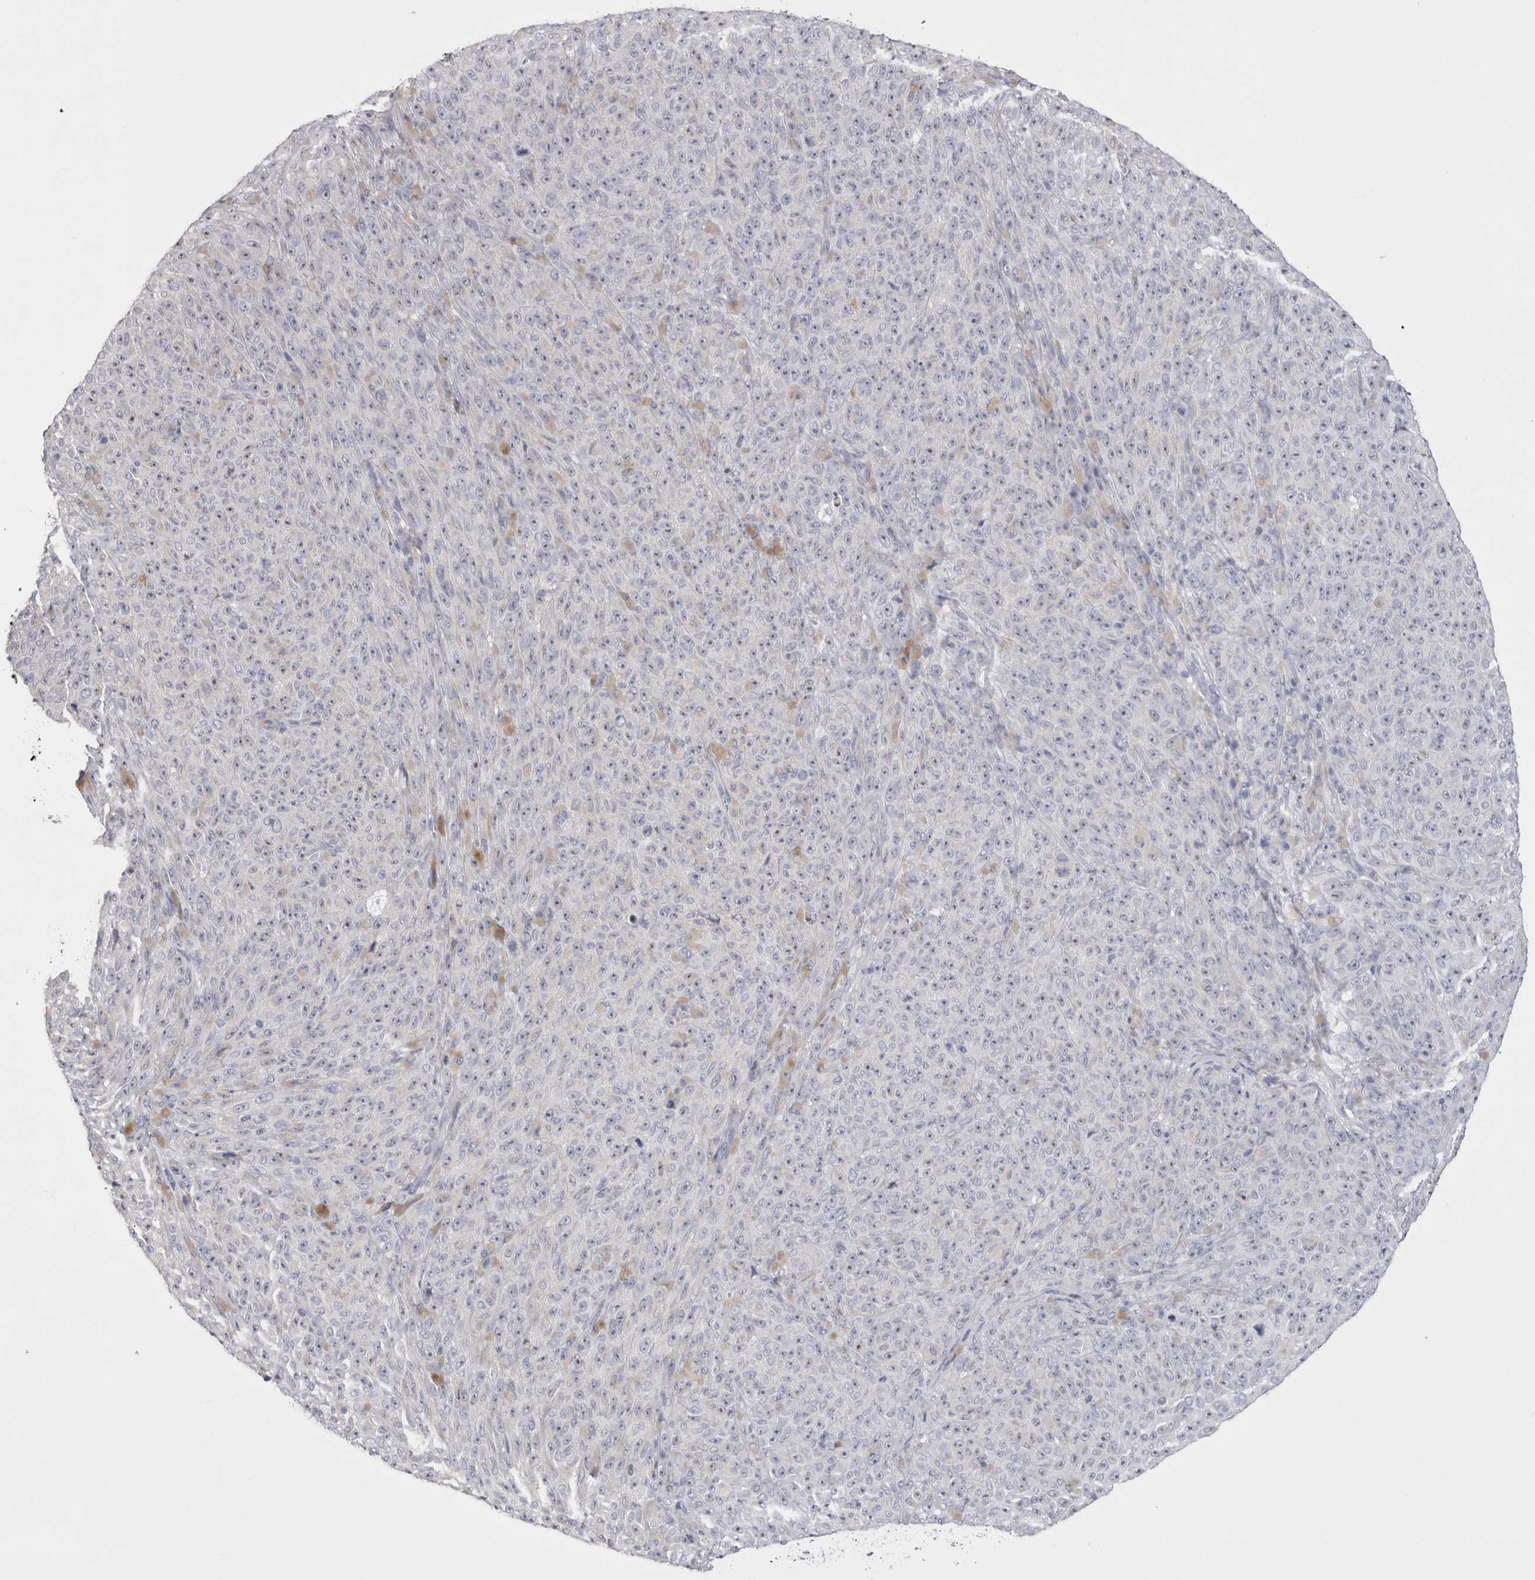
{"staining": {"intensity": "negative", "quantity": "none", "location": "none"}, "tissue": "melanoma", "cell_type": "Tumor cells", "image_type": "cancer", "snomed": [{"axis": "morphology", "description": "Malignant melanoma, NOS"}, {"axis": "topography", "description": "Skin"}], "caption": "The histopathology image demonstrates no staining of tumor cells in melanoma. The staining was performed using DAB (3,3'-diaminobenzidine) to visualize the protein expression in brown, while the nuclei were stained in blue with hematoxylin (Magnification: 20x).", "gene": "PWP2", "patient": {"sex": "female", "age": 82}}